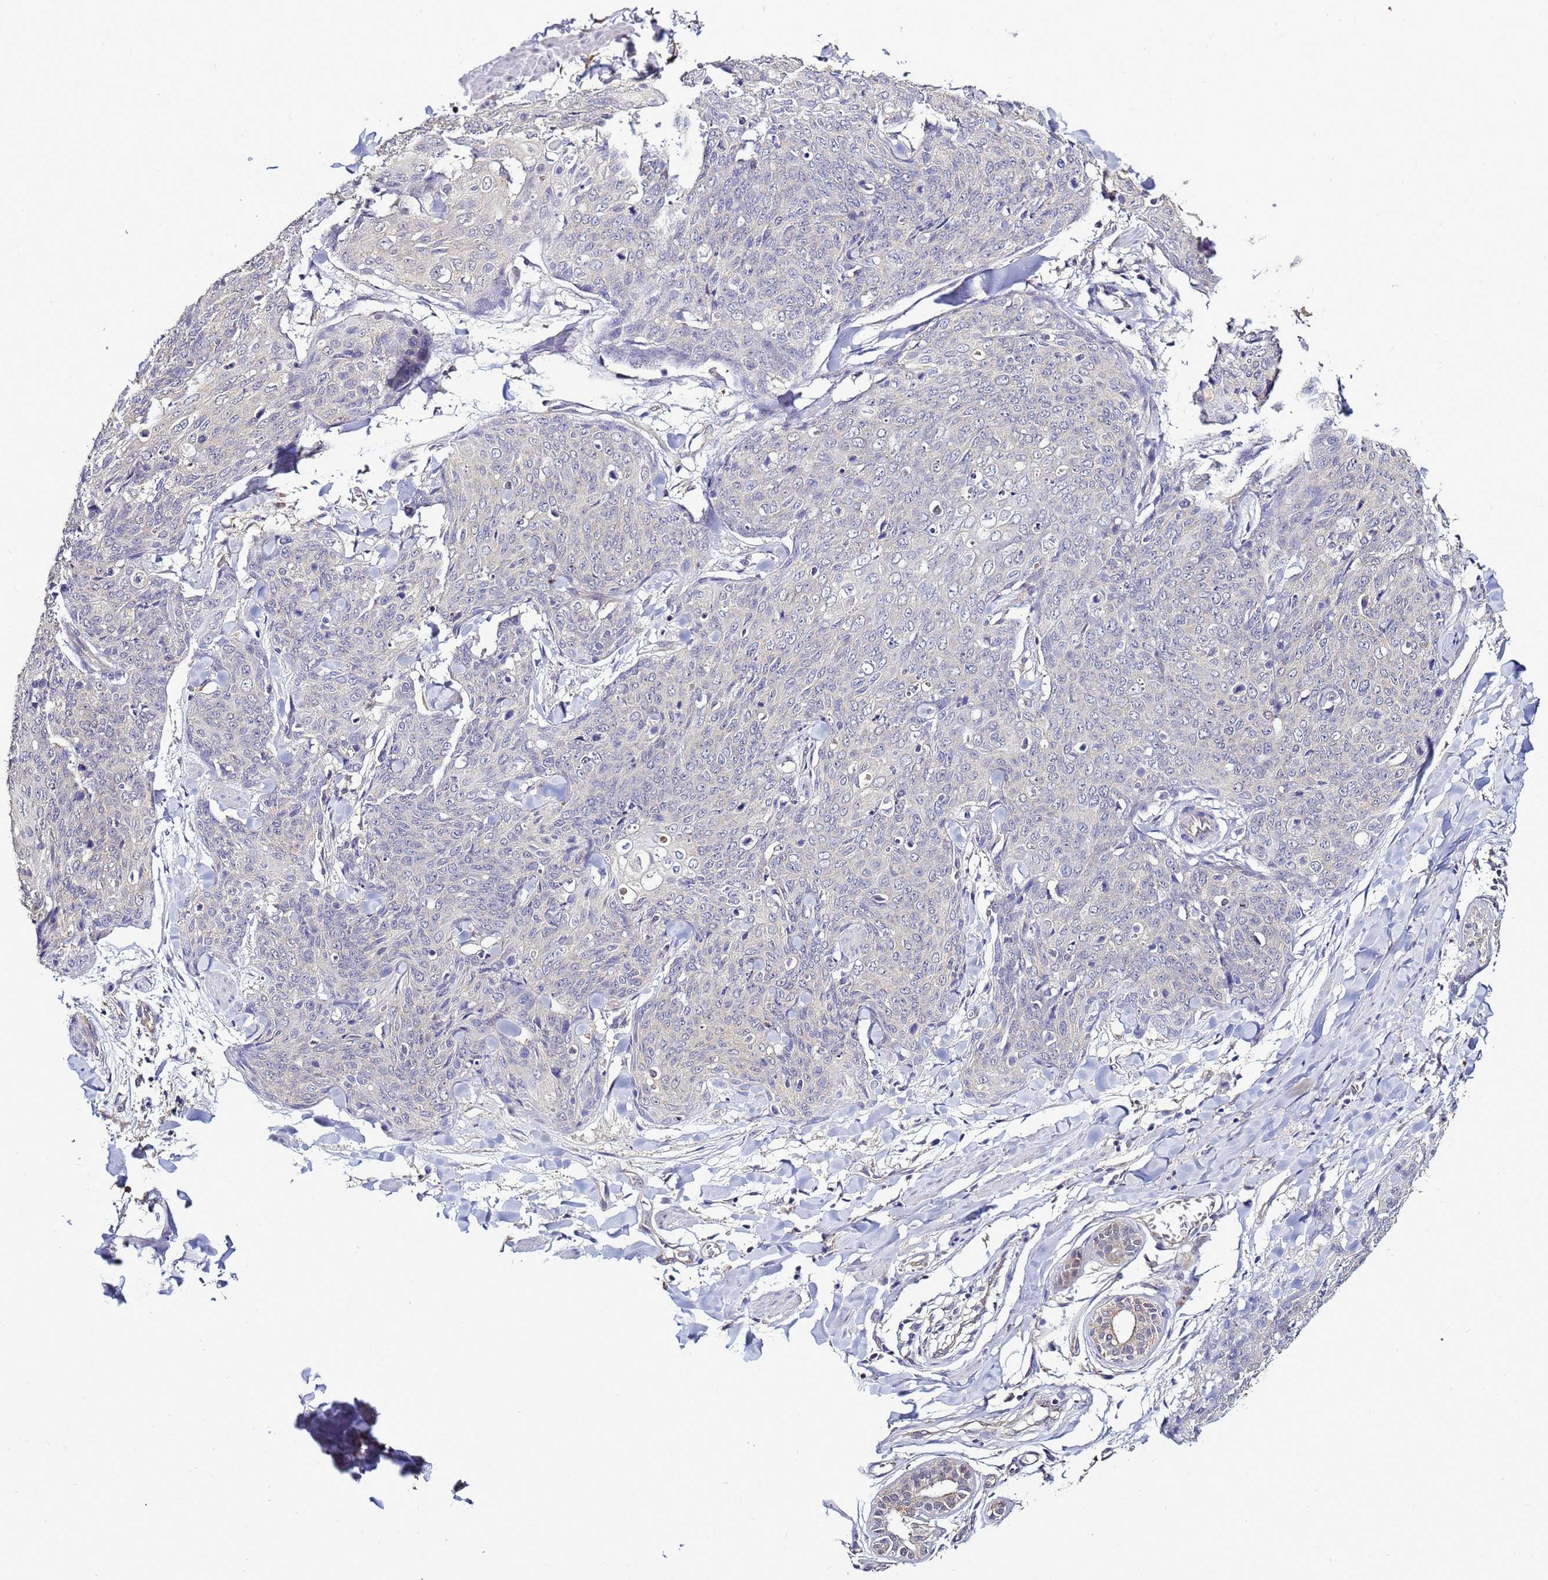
{"staining": {"intensity": "negative", "quantity": "none", "location": "none"}, "tissue": "skin cancer", "cell_type": "Tumor cells", "image_type": "cancer", "snomed": [{"axis": "morphology", "description": "Squamous cell carcinoma, NOS"}, {"axis": "topography", "description": "Skin"}, {"axis": "topography", "description": "Vulva"}], "caption": "This is an immunohistochemistry histopathology image of human skin squamous cell carcinoma. There is no expression in tumor cells.", "gene": "ENOPH1", "patient": {"sex": "female", "age": 85}}